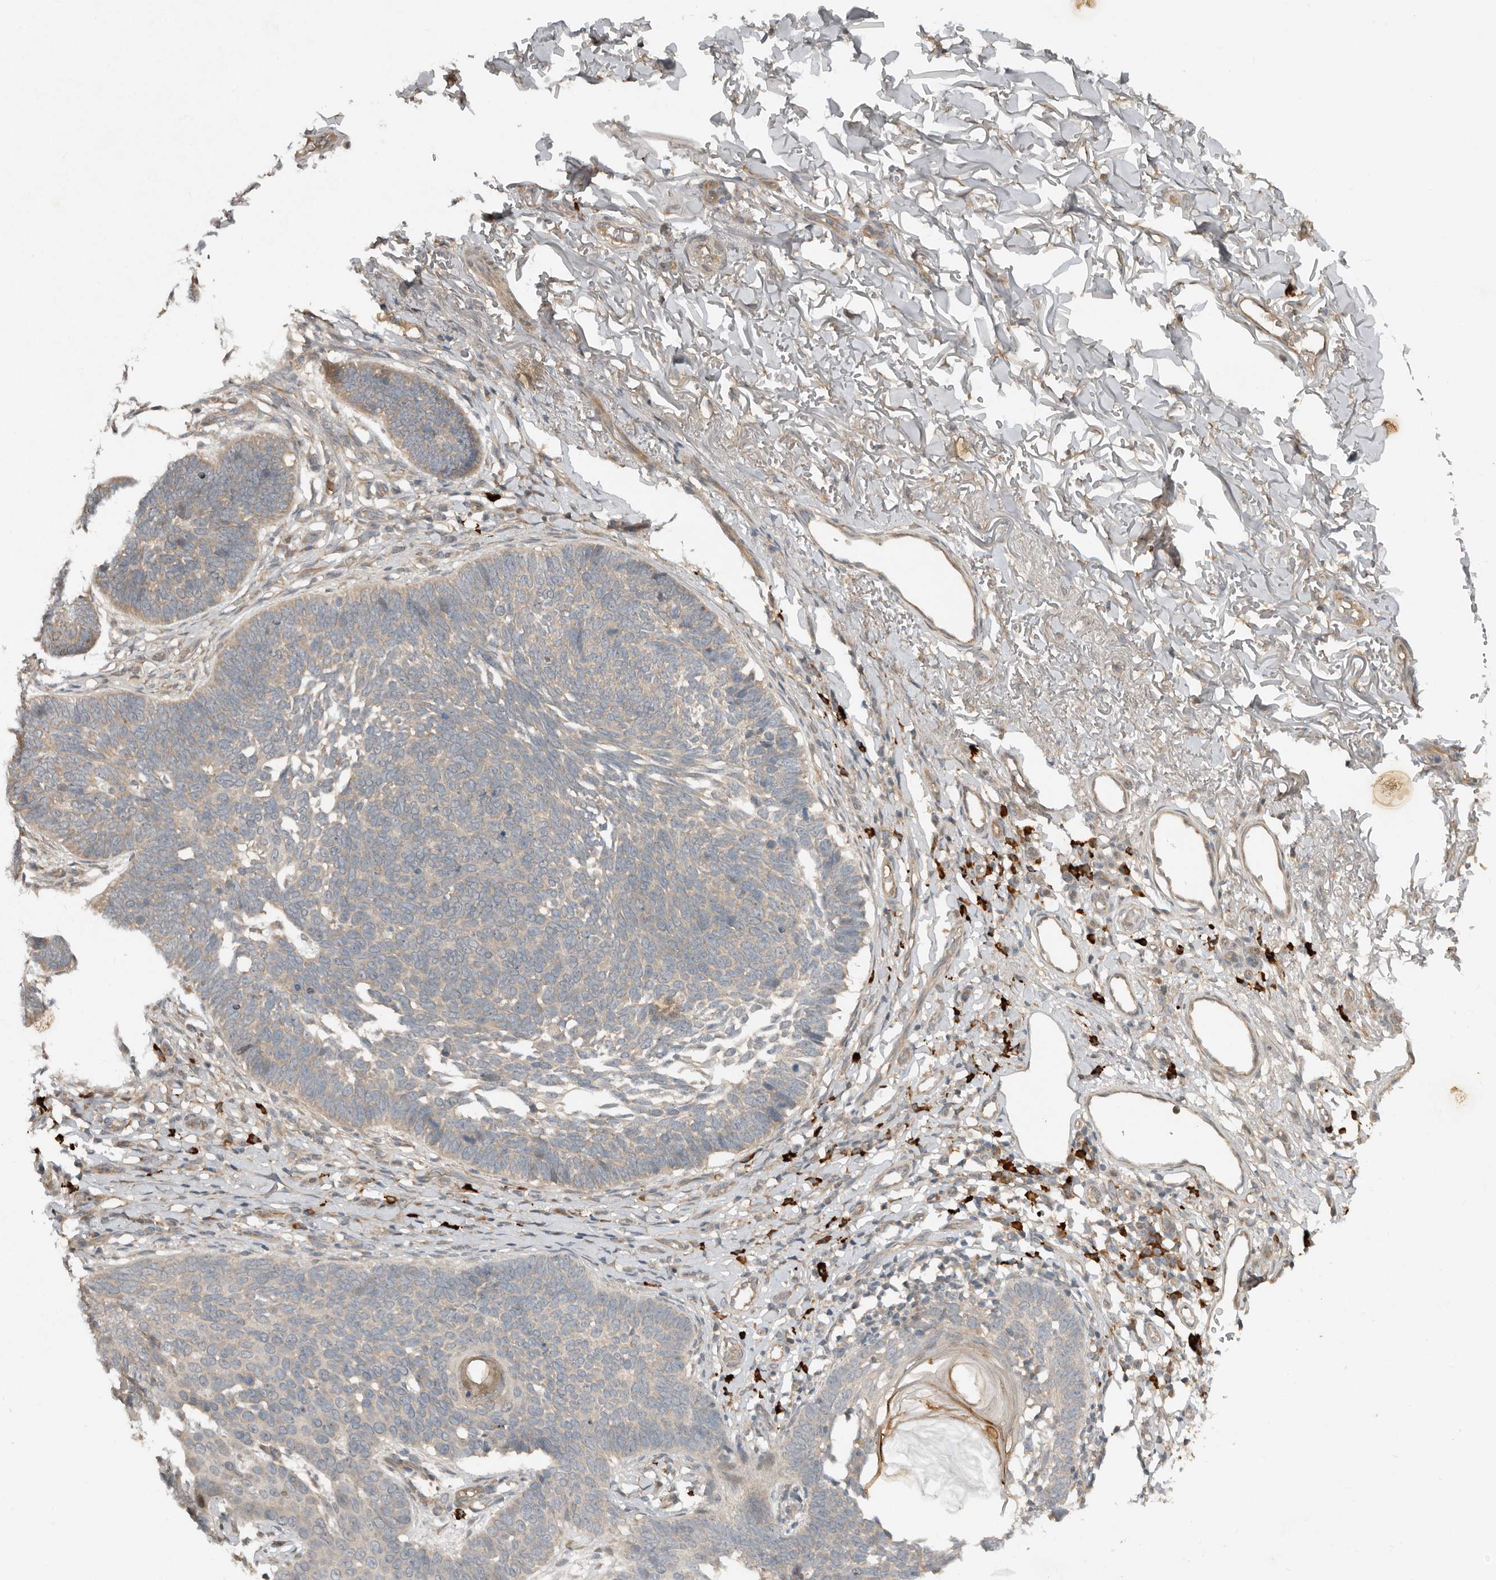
{"staining": {"intensity": "weak", "quantity": "<25%", "location": "cytoplasmic/membranous"}, "tissue": "skin cancer", "cell_type": "Tumor cells", "image_type": "cancer", "snomed": [{"axis": "morphology", "description": "Normal tissue, NOS"}, {"axis": "morphology", "description": "Basal cell carcinoma"}, {"axis": "topography", "description": "Skin"}], "caption": "An immunohistochemistry (IHC) histopathology image of basal cell carcinoma (skin) is shown. There is no staining in tumor cells of basal cell carcinoma (skin).", "gene": "TEAD3", "patient": {"sex": "male", "age": 77}}